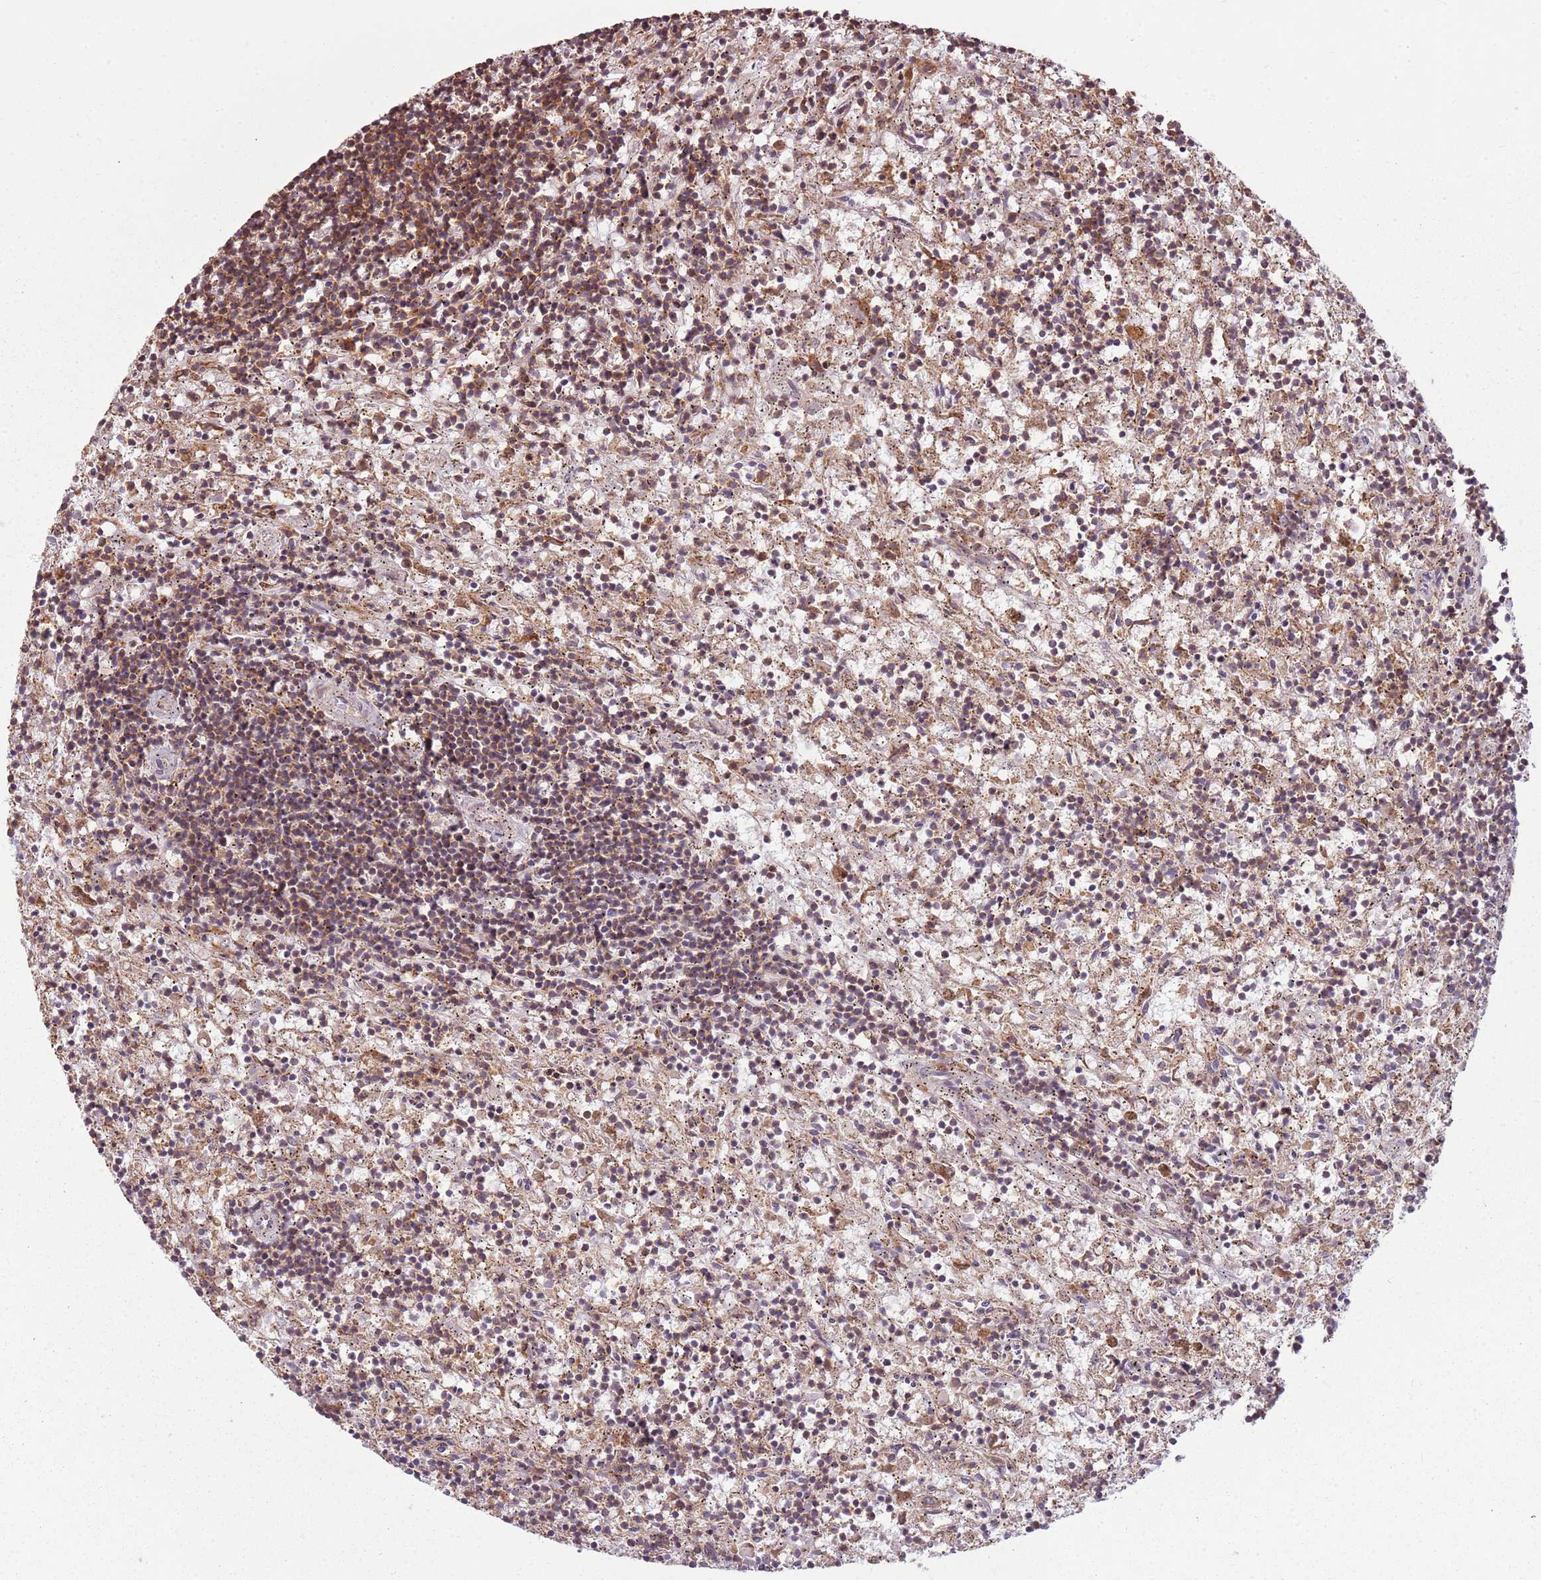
{"staining": {"intensity": "moderate", "quantity": "25%-75%", "location": "cytoplasmic/membranous"}, "tissue": "lymphoma", "cell_type": "Tumor cells", "image_type": "cancer", "snomed": [{"axis": "morphology", "description": "Malignant lymphoma, non-Hodgkin's type, Low grade"}, {"axis": "topography", "description": "Spleen"}], "caption": "Protein expression analysis of human low-grade malignant lymphoma, non-Hodgkin's type reveals moderate cytoplasmic/membranous staining in approximately 25%-75% of tumor cells. The staining is performed using DAB (3,3'-diaminobenzidine) brown chromogen to label protein expression. The nuclei are counter-stained blue using hematoxylin.", "gene": "RPL21", "patient": {"sex": "male", "age": 76}}